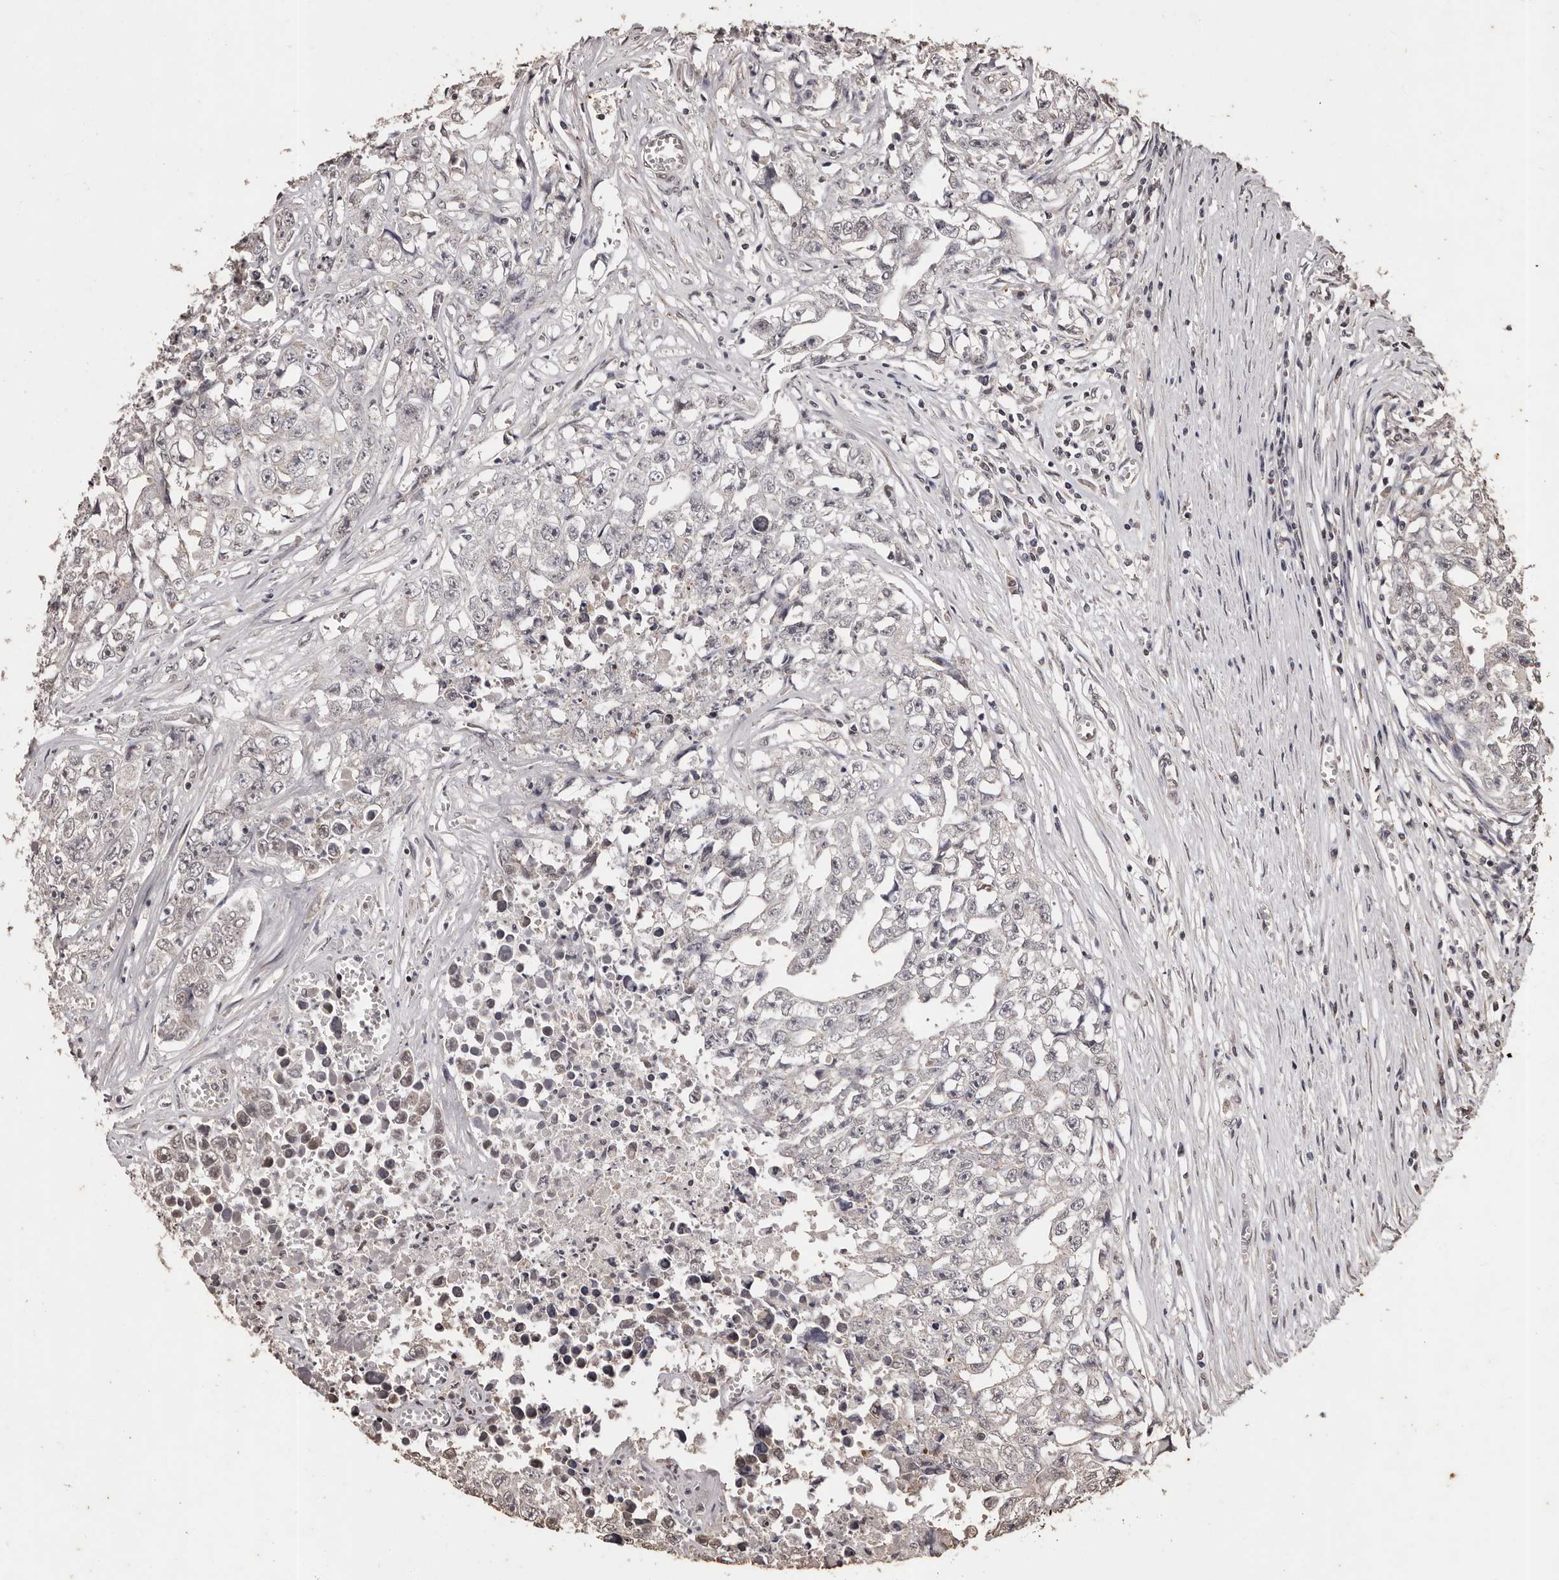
{"staining": {"intensity": "negative", "quantity": "none", "location": "none"}, "tissue": "testis cancer", "cell_type": "Tumor cells", "image_type": "cancer", "snomed": [{"axis": "morphology", "description": "Seminoma, NOS"}, {"axis": "morphology", "description": "Carcinoma, Embryonal, NOS"}, {"axis": "topography", "description": "Testis"}], "caption": "The histopathology image demonstrates no staining of tumor cells in testis embryonal carcinoma.", "gene": "NAV1", "patient": {"sex": "male", "age": 43}}